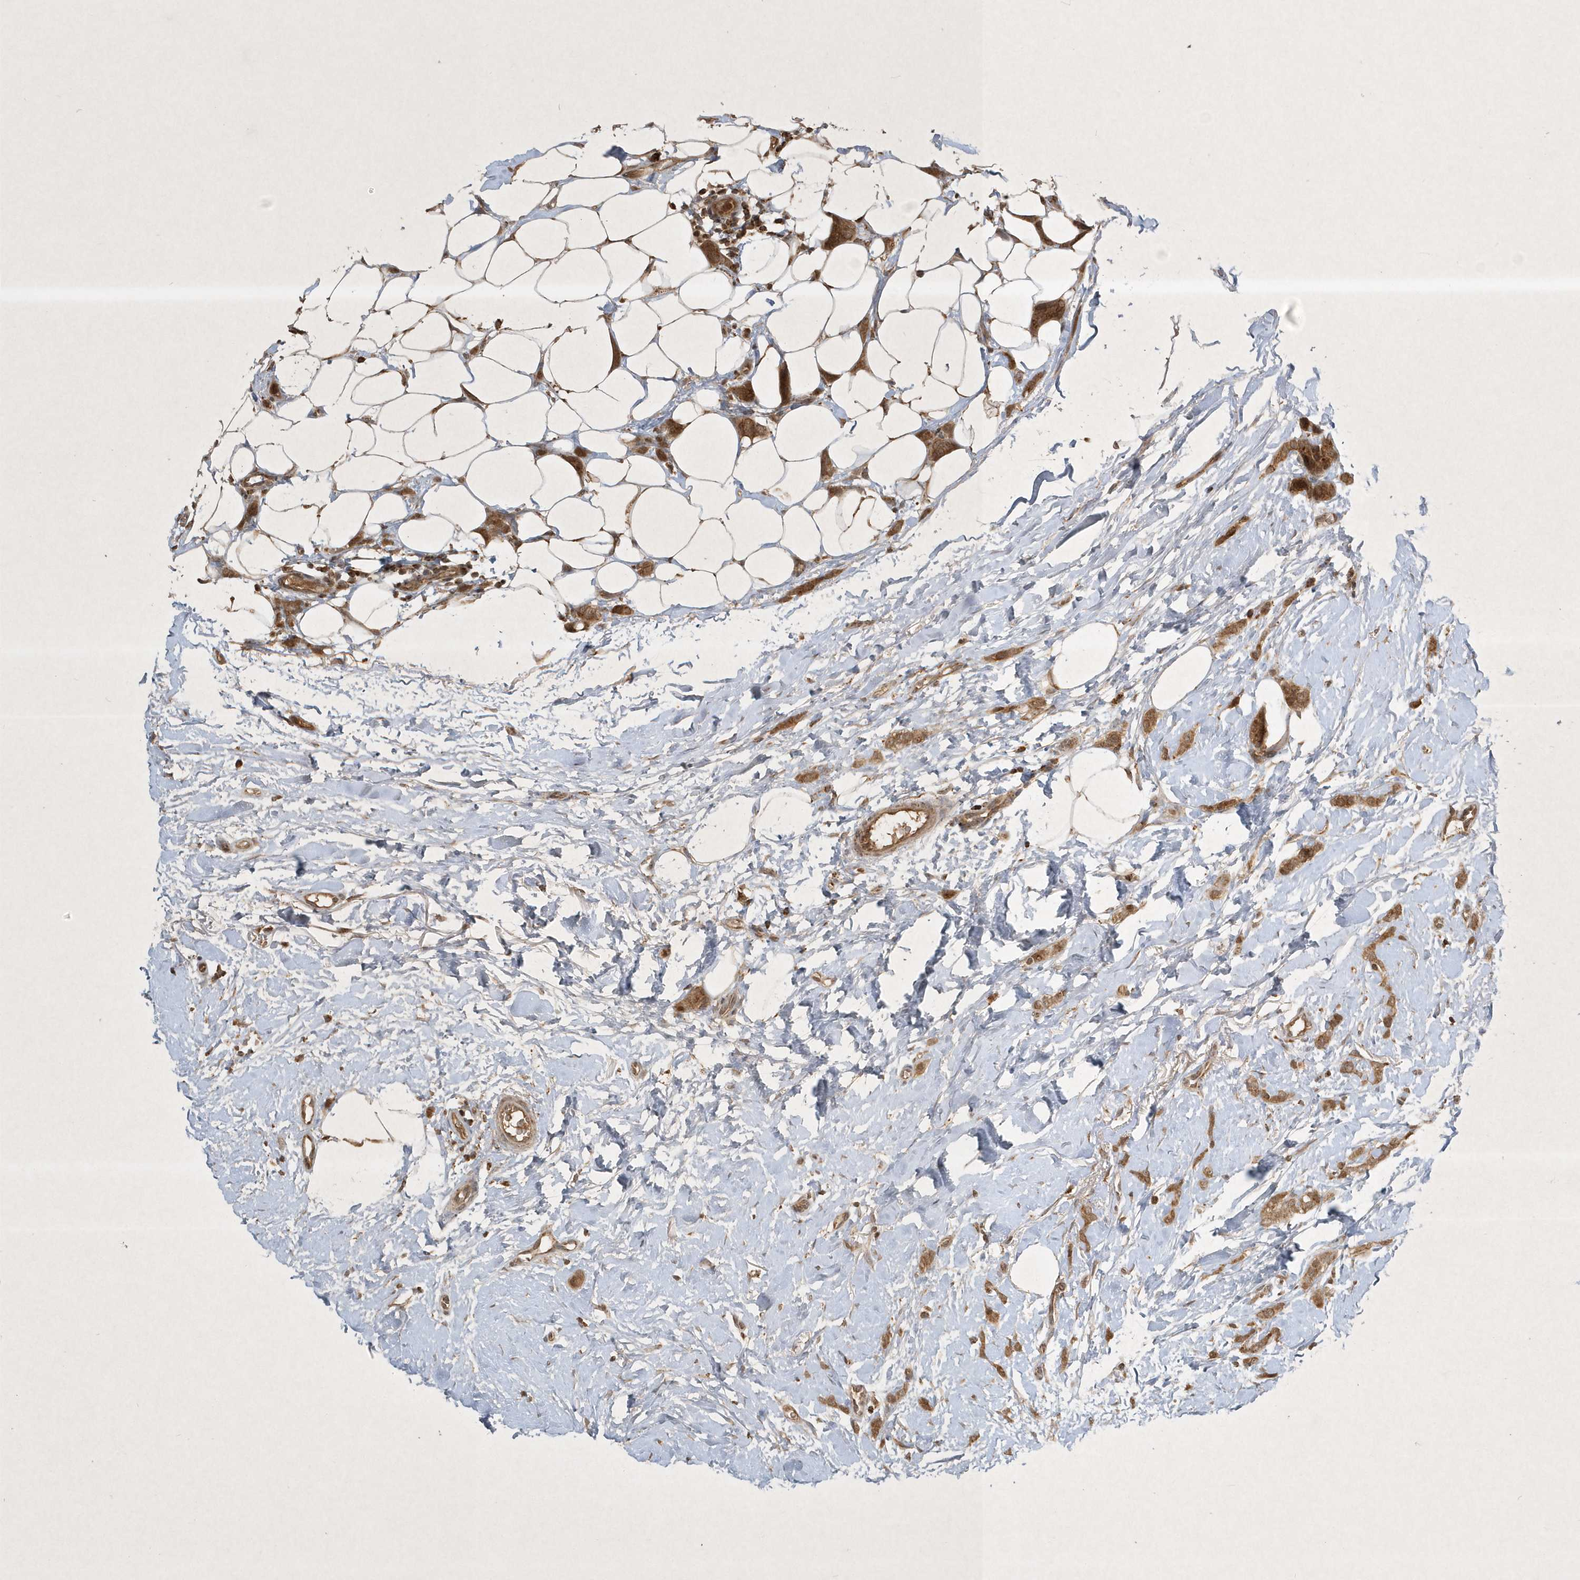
{"staining": {"intensity": "moderate", "quantity": ">75%", "location": "cytoplasmic/membranous"}, "tissue": "breast cancer", "cell_type": "Tumor cells", "image_type": "cancer", "snomed": [{"axis": "morphology", "description": "Lobular carcinoma"}, {"axis": "topography", "description": "Skin"}, {"axis": "topography", "description": "Breast"}], "caption": "Lobular carcinoma (breast) stained with a brown dye displays moderate cytoplasmic/membranous positive staining in about >75% of tumor cells.", "gene": "PLTP", "patient": {"sex": "female", "age": 46}}